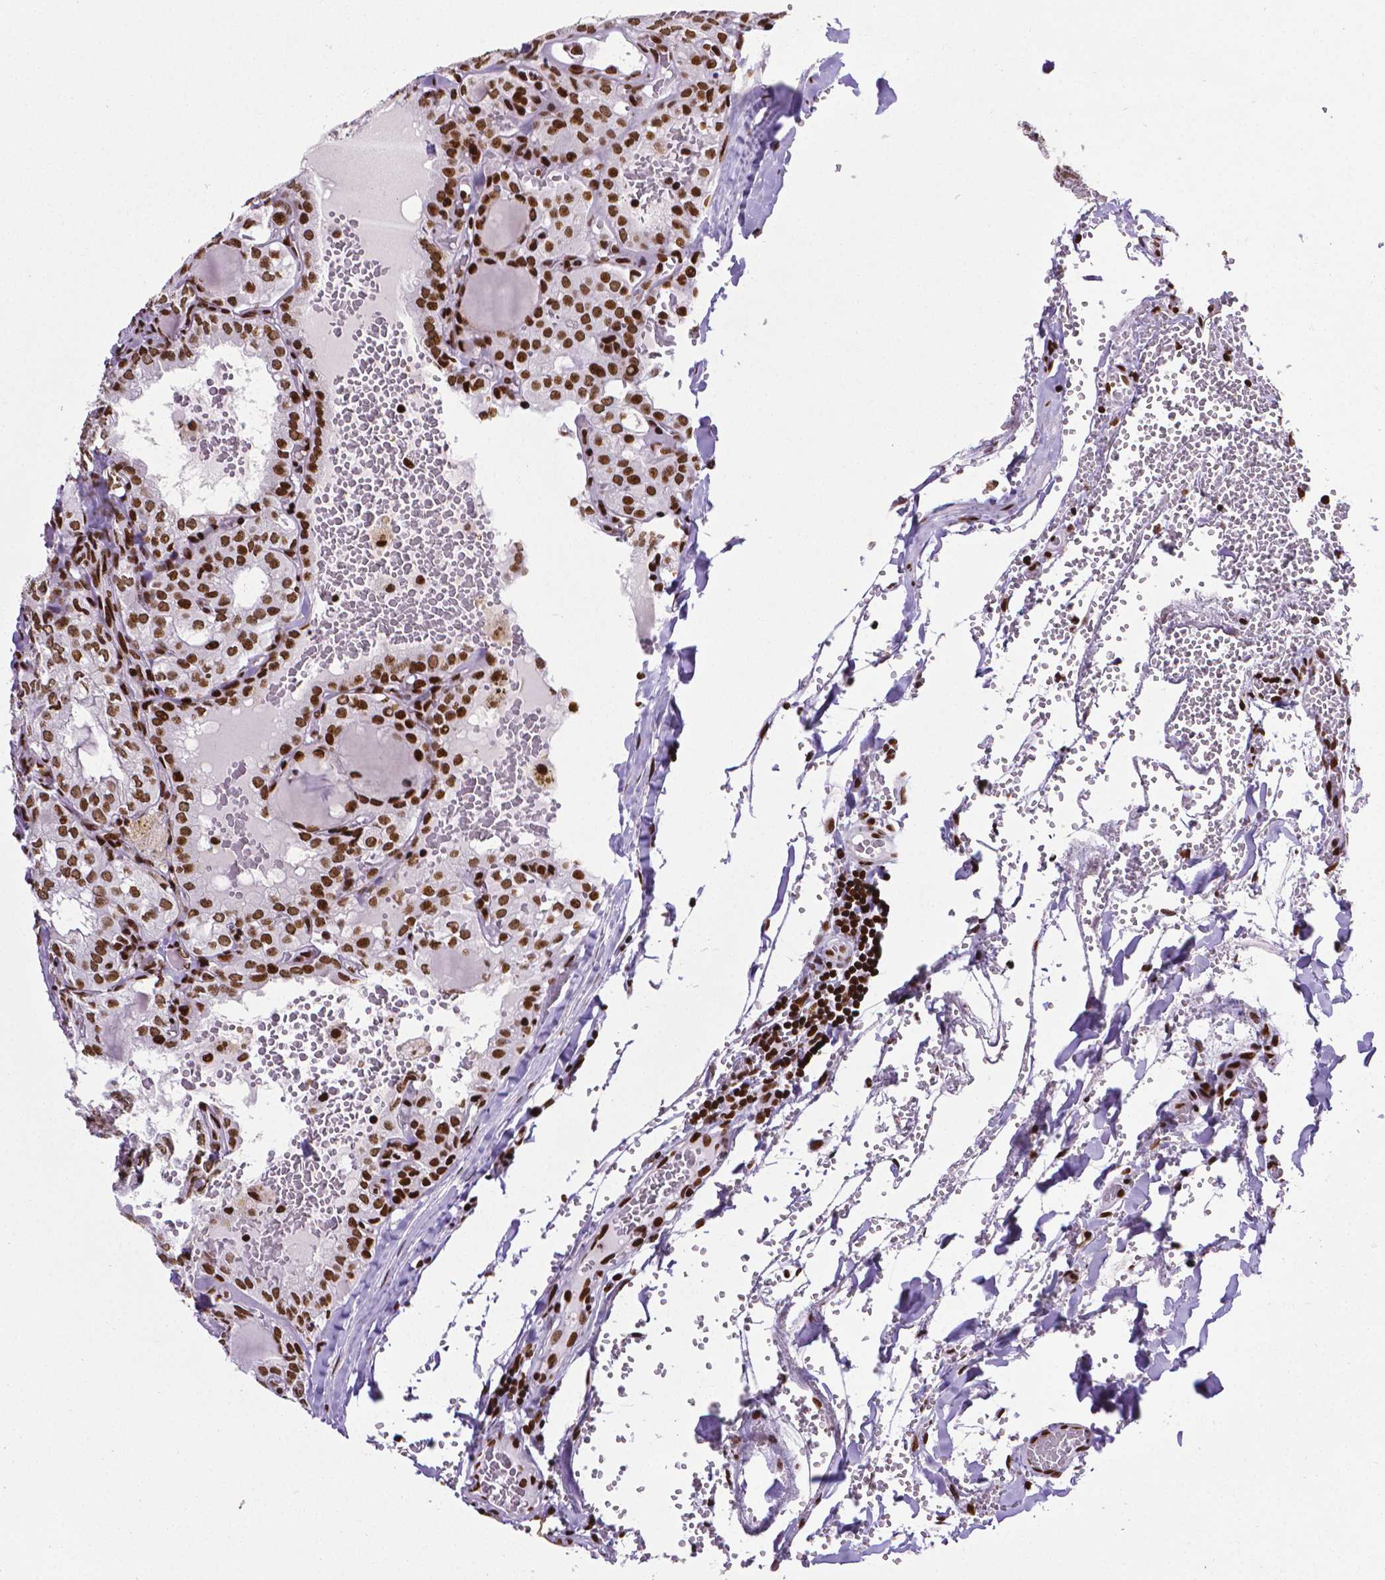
{"staining": {"intensity": "strong", "quantity": ">75%", "location": "nuclear"}, "tissue": "thyroid cancer", "cell_type": "Tumor cells", "image_type": "cancer", "snomed": [{"axis": "morphology", "description": "Papillary adenocarcinoma, NOS"}, {"axis": "topography", "description": "Thyroid gland"}], "caption": "Protein staining displays strong nuclear expression in approximately >75% of tumor cells in thyroid cancer.", "gene": "CTCF", "patient": {"sex": "male", "age": 20}}